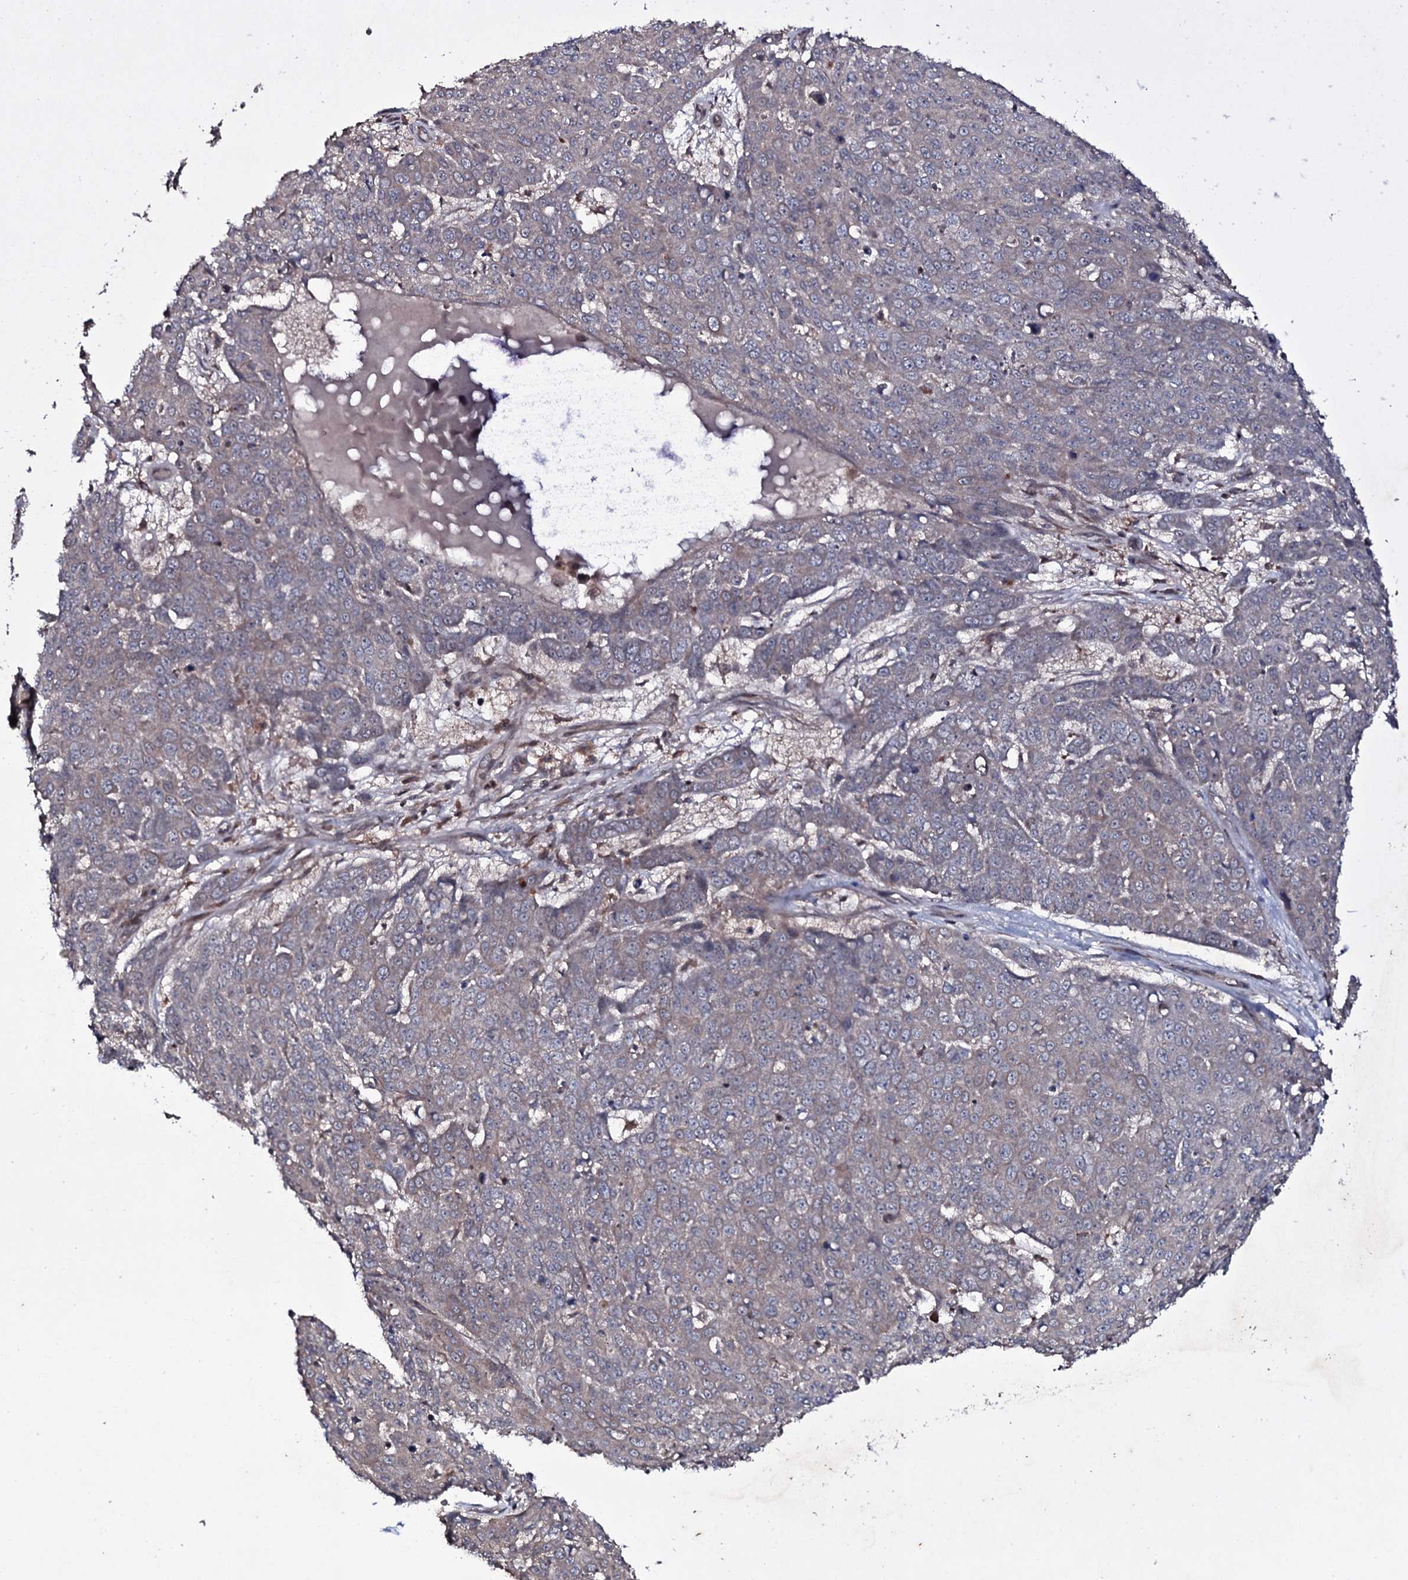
{"staining": {"intensity": "weak", "quantity": "<25%", "location": "cytoplasmic/membranous"}, "tissue": "skin cancer", "cell_type": "Tumor cells", "image_type": "cancer", "snomed": [{"axis": "morphology", "description": "Squamous cell carcinoma, NOS"}, {"axis": "topography", "description": "Skin"}], "caption": "High magnification brightfield microscopy of skin squamous cell carcinoma stained with DAB (3,3'-diaminobenzidine) (brown) and counterstained with hematoxylin (blue): tumor cells show no significant staining. The staining was performed using DAB (3,3'-diaminobenzidine) to visualize the protein expression in brown, while the nuclei were stained in blue with hematoxylin (Magnification: 20x).", "gene": "SNAP23", "patient": {"sex": "male", "age": 71}}